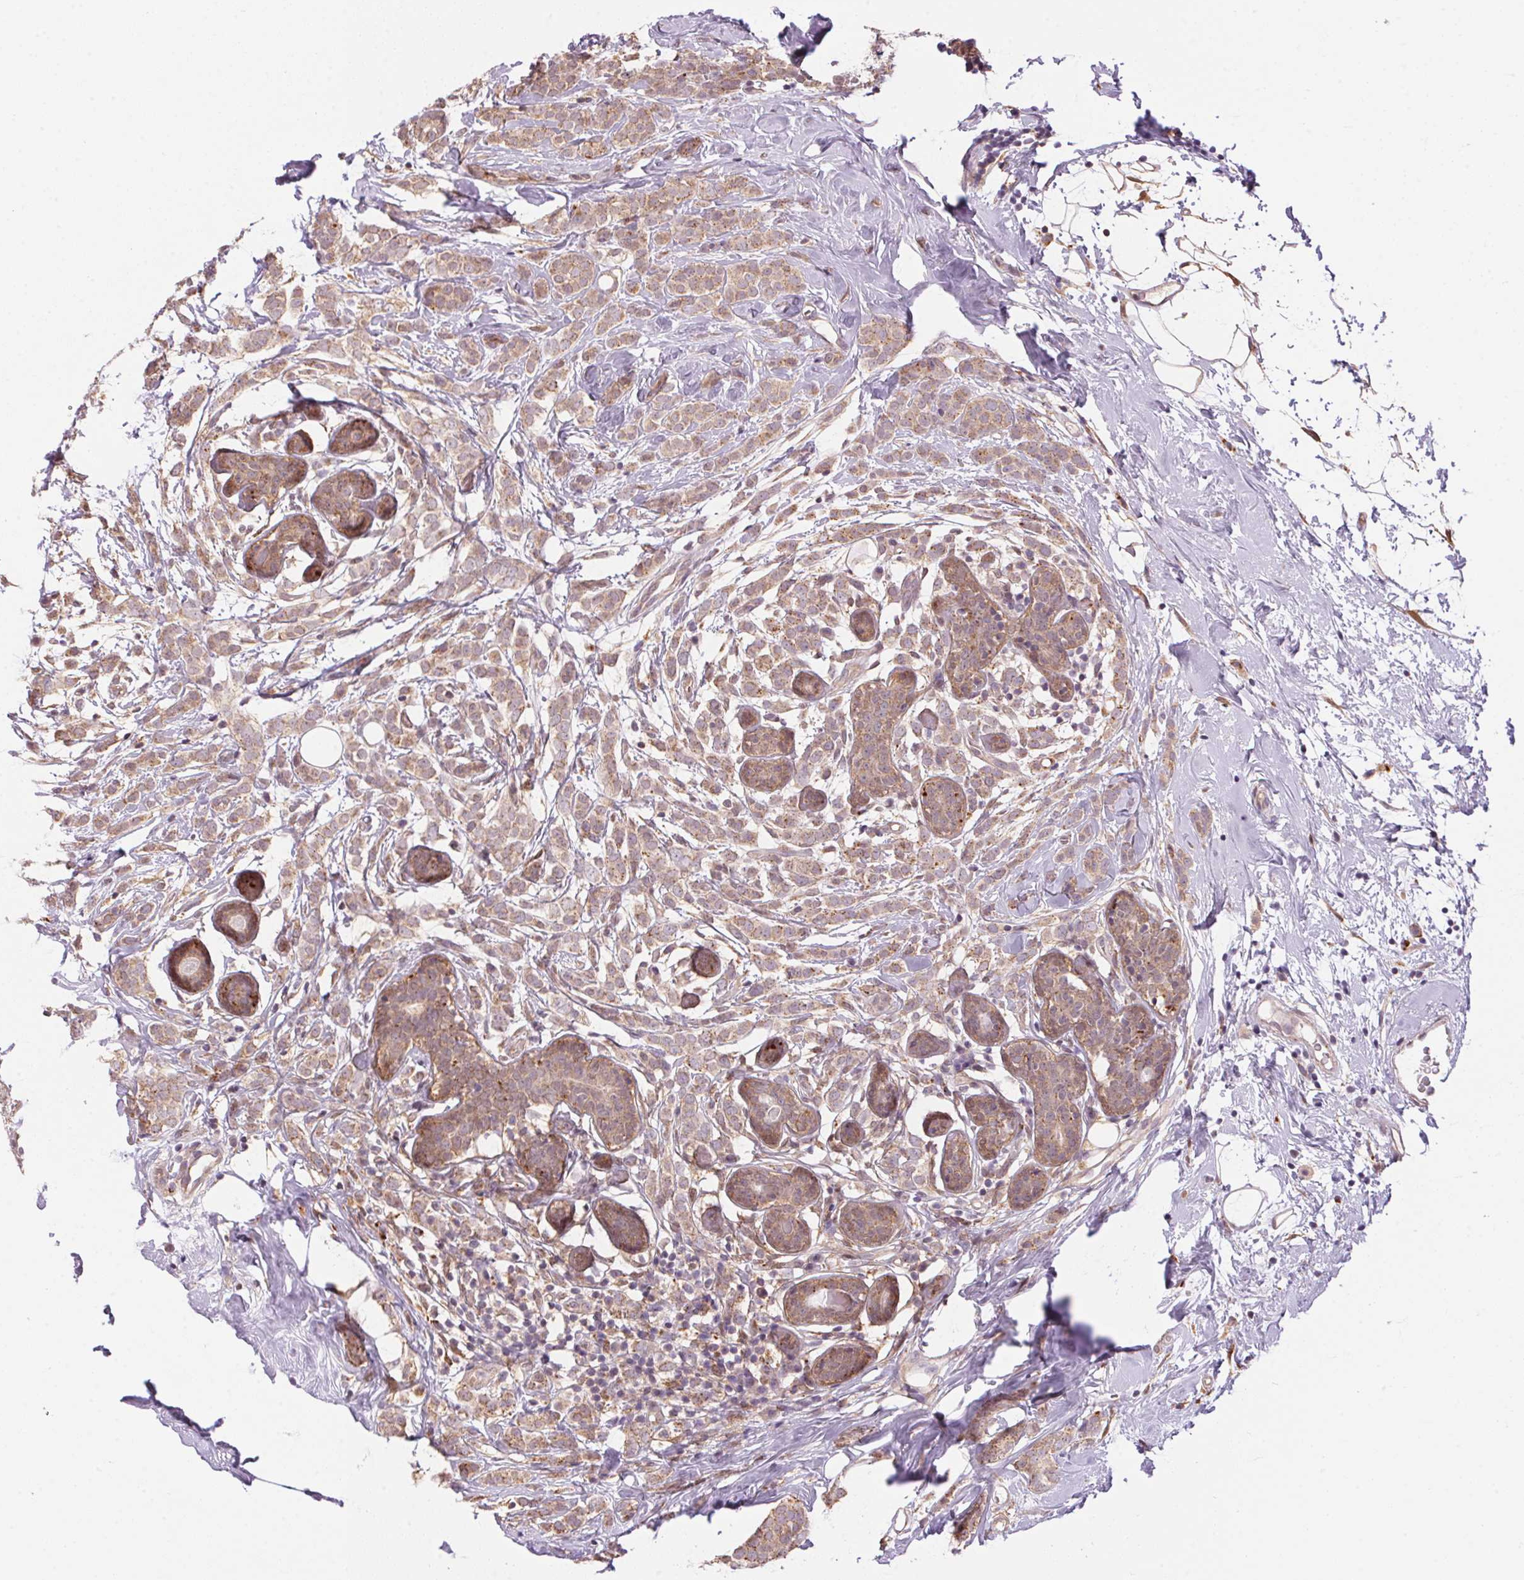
{"staining": {"intensity": "weak", "quantity": ">75%", "location": "cytoplasmic/membranous"}, "tissue": "breast cancer", "cell_type": "Tumor cells", "image_type": "cancer", "snomed": [{"axis": "morphology", "description": "Lobular carcinoma"}, {"axis": "topography", "description": "Breast"}], "caption": "Human breast cancer stained with a protein marker reveals weak staining in tumor cells.", "gene": "ADH5", "patient": {"sex": "female", "age": 49}}